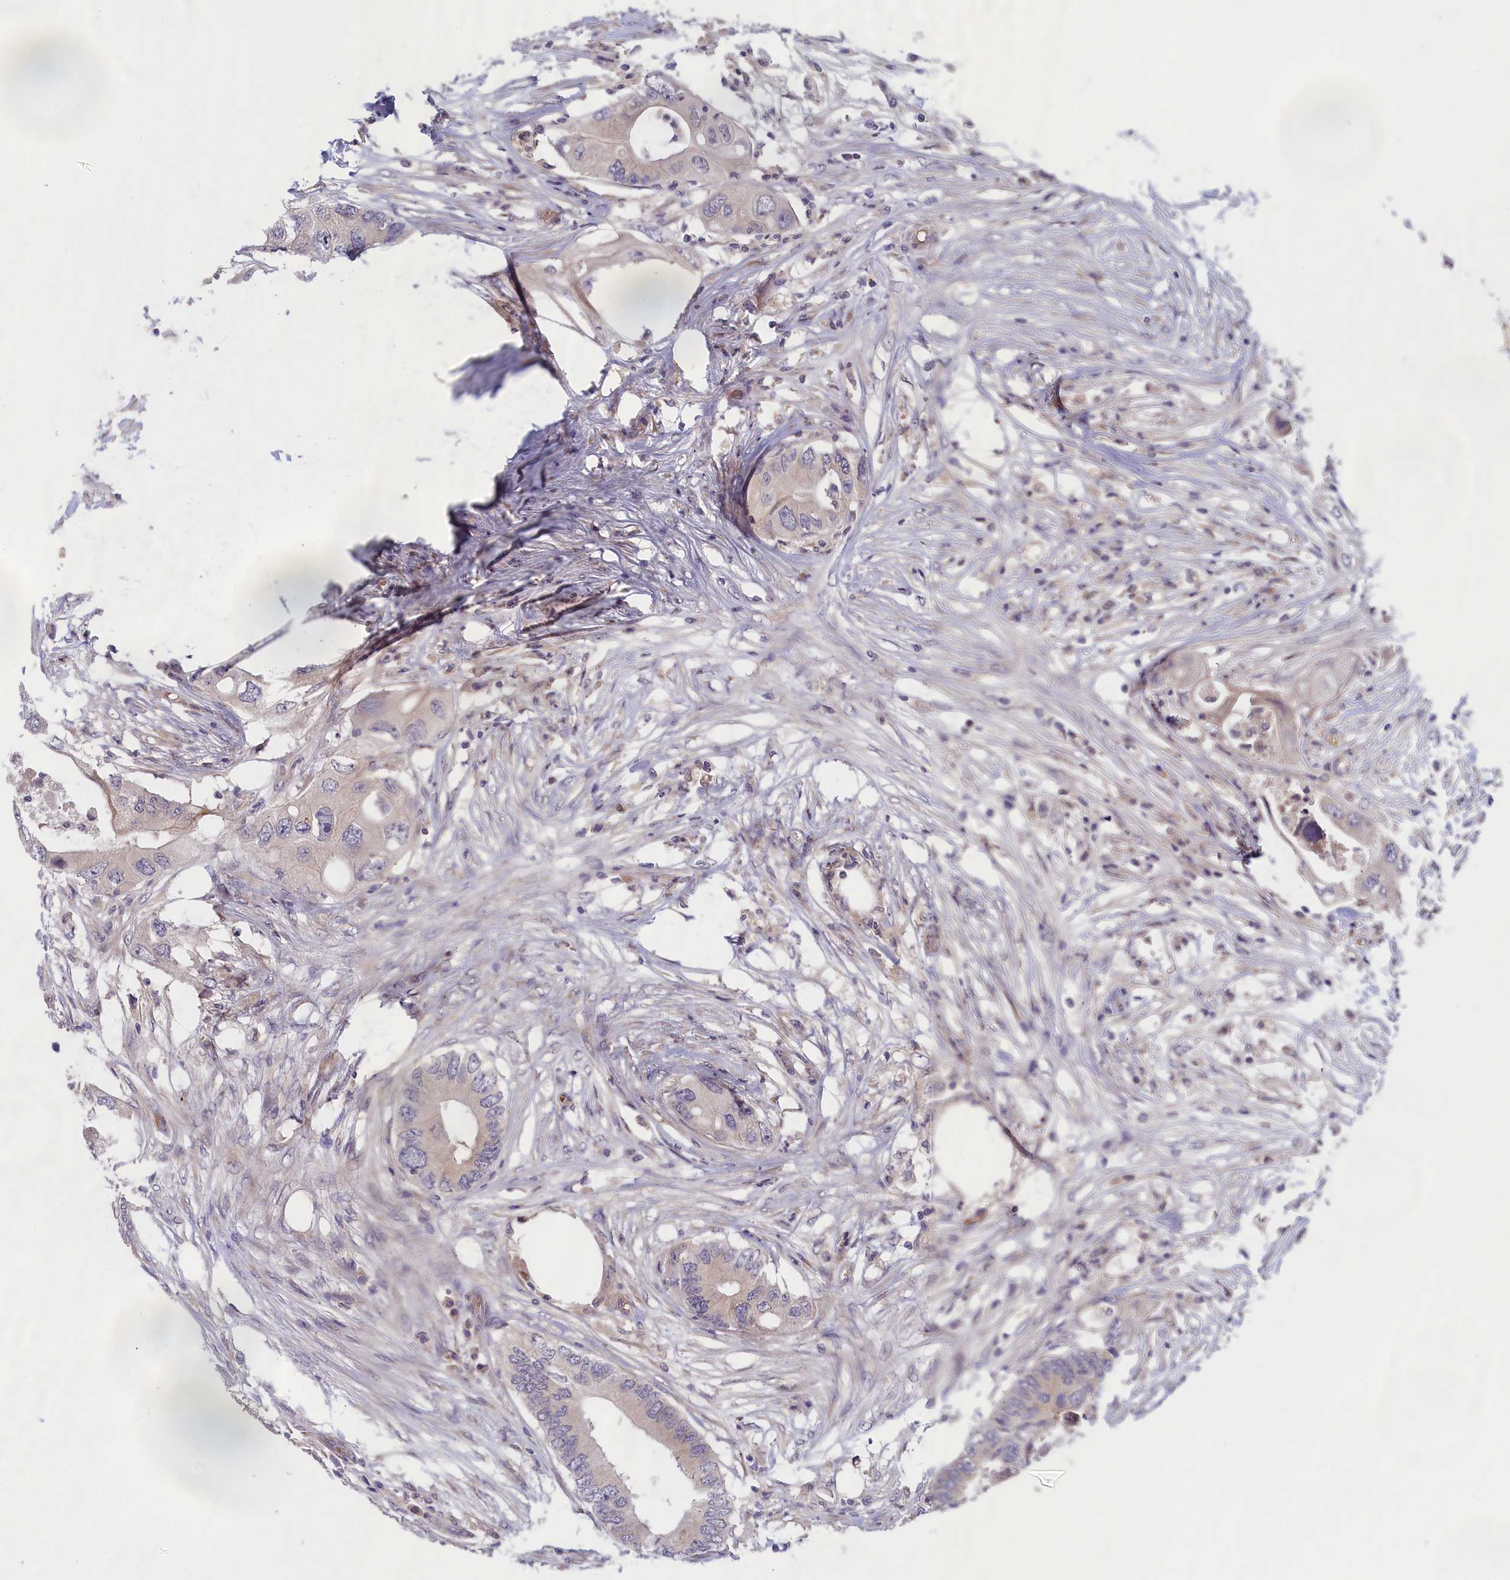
{"staining": {"intensity": "negative", "quantity": "none", "location": "none"}, "tissue": "colorectal cancer", "cell_type": "Tumor cells", "image_type": "cancer", "snomed": [{"axis": "morphology", "description": "Adenocarcinoma, NOS"}, {"axis": "topography", "description": "Colon"}], "caption": "This is an immunohistochemistry photomicrograph of adenocarcinoma (colorectal). There is no positivity in tumor cells.", "gene": "IGFALS", "patient": {"sex": "male", "age": 71}}